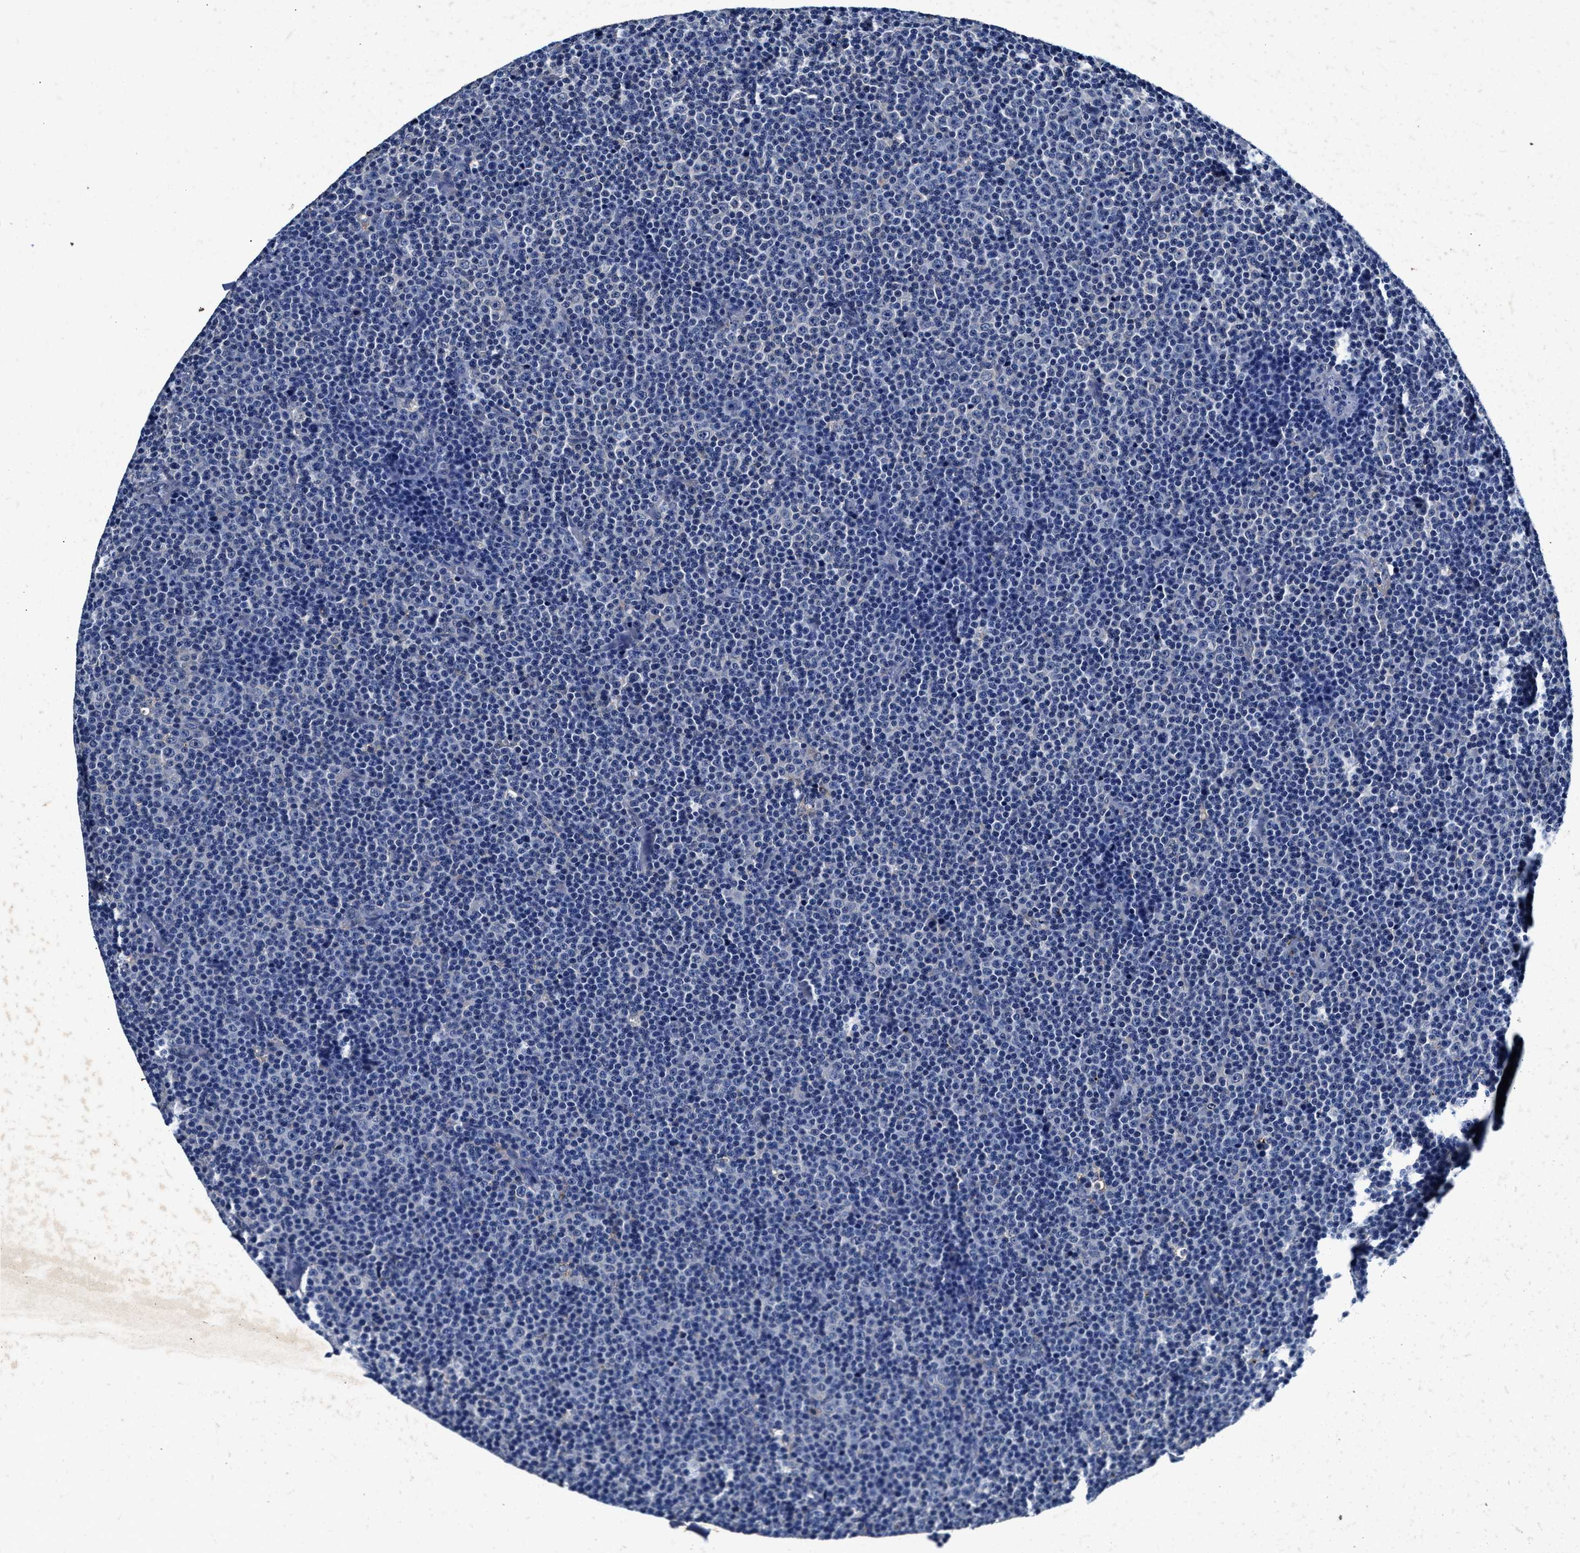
{"staining": {"intensity": "negative", "quantity": "none", "location": "none"}, "tissue": "lymphoma", "cell_type": "Tumor cells", "image_type": "cancer", "snomed": [{"axis": "morphology", "description": "Malignant lymphoma, non-Hodgkin's type, Low grade"}, {"axis": "topography", "description": "Lymph node"}], "caption": "DAB (3,3'-diaminobenzidine) immunohistochemical staining of human malignant lymphoma, non-Hodgkin's type (low-grade) shows no significant staining in tumor cells.", "gene": "SLC8A1", "patient": {"sex": "female", "age": 67}}